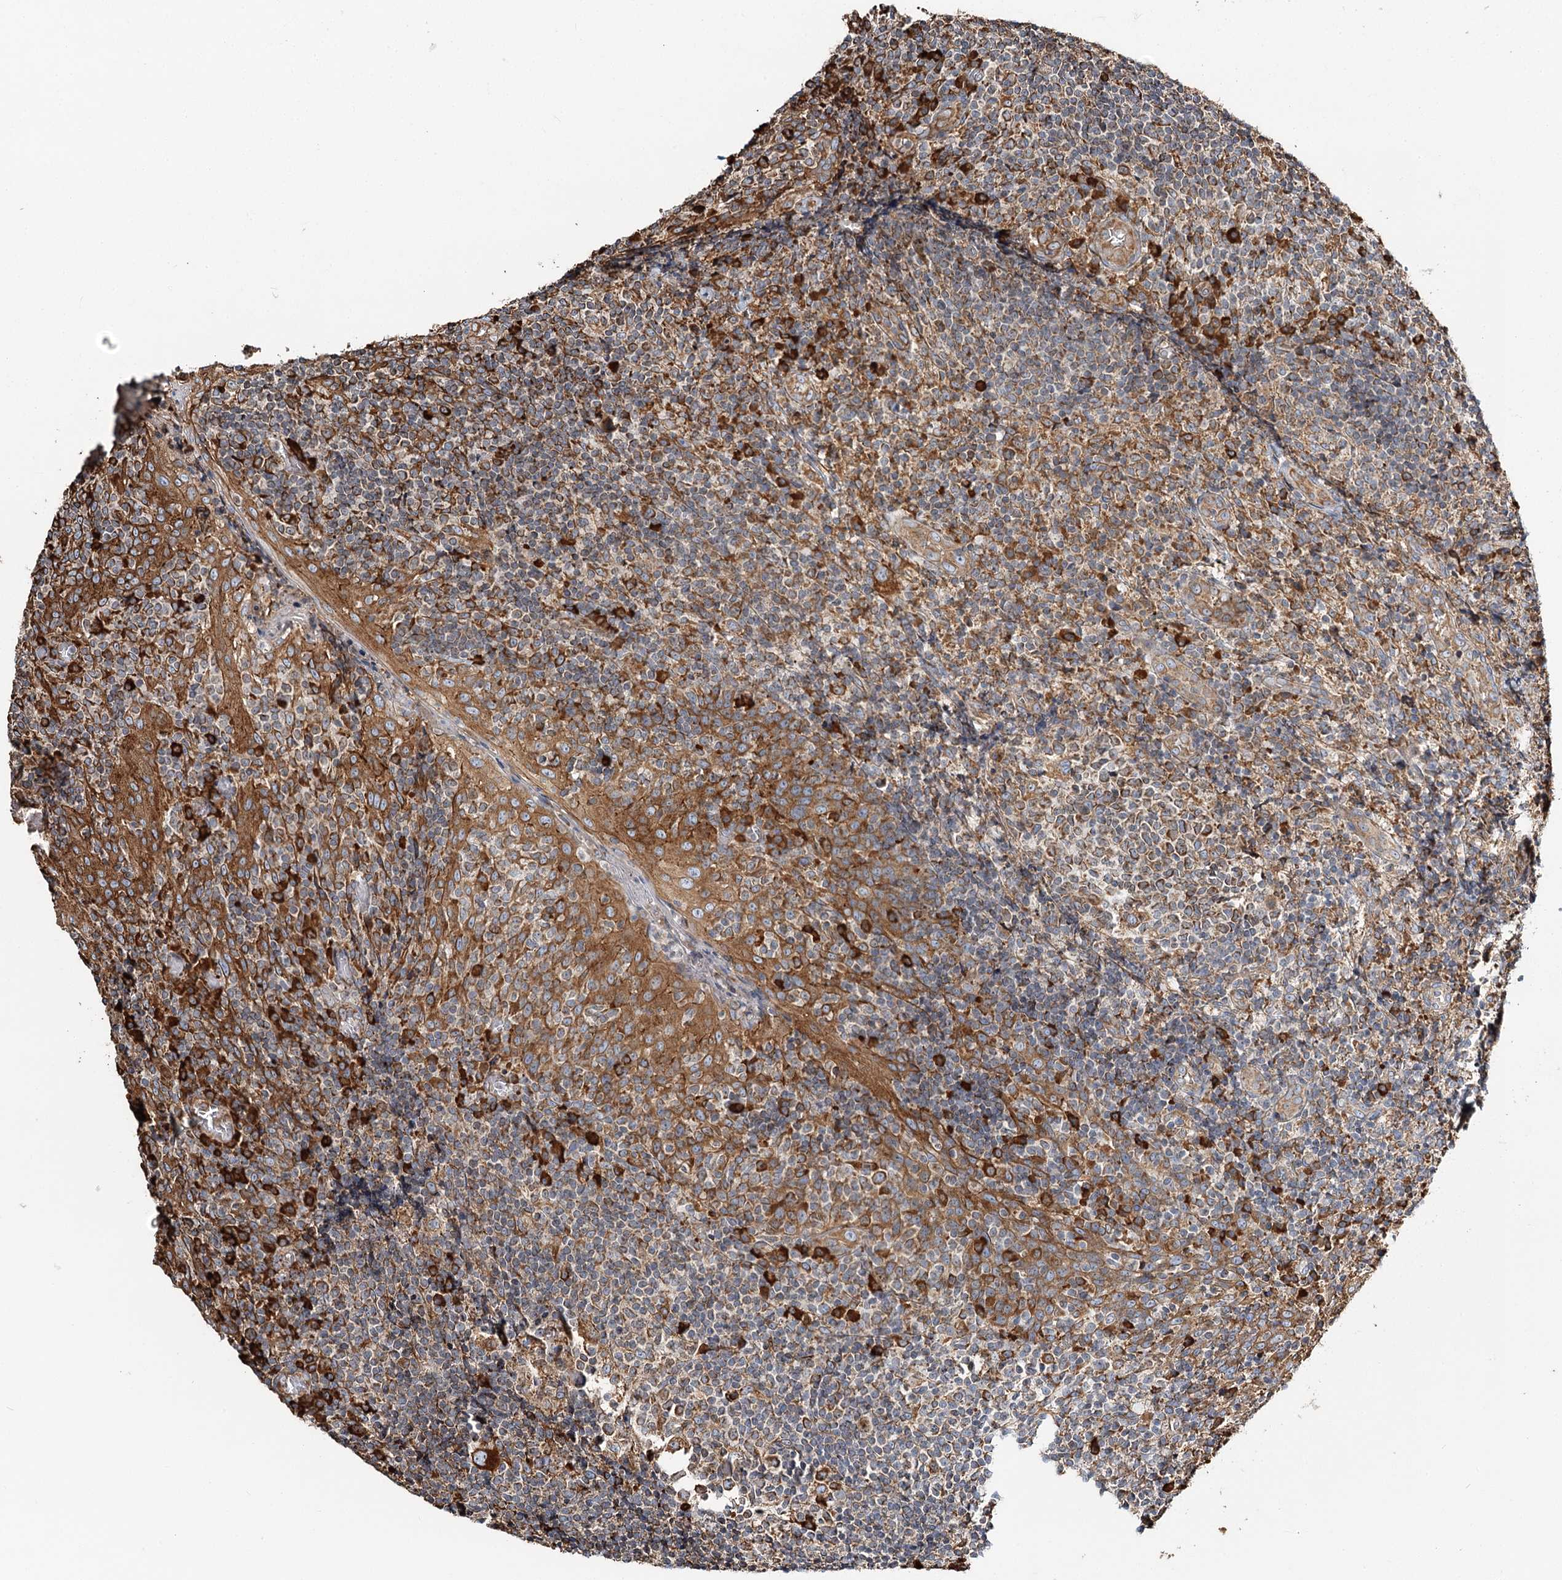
{"staining": {"intensity": "strong", "quantity": ">75%", "location": "cytoplasmic/membranous"}, "tissue": "tonsil", "cell_type": "Germinal center cells", "image_type": "normal", "snomed": [{"axis": "morphology", "description": "Normal tissue, NOS"}, {"axis": "topography", "description": "Tonsil"}], "caption": "Germinal center cells demonstrate strong cytoplasmic/membranous staining in about >75% of cells in unremarkable tonsil.", "gene": "TAS1R1", "patient": {"sex": "female", "age": 19}}